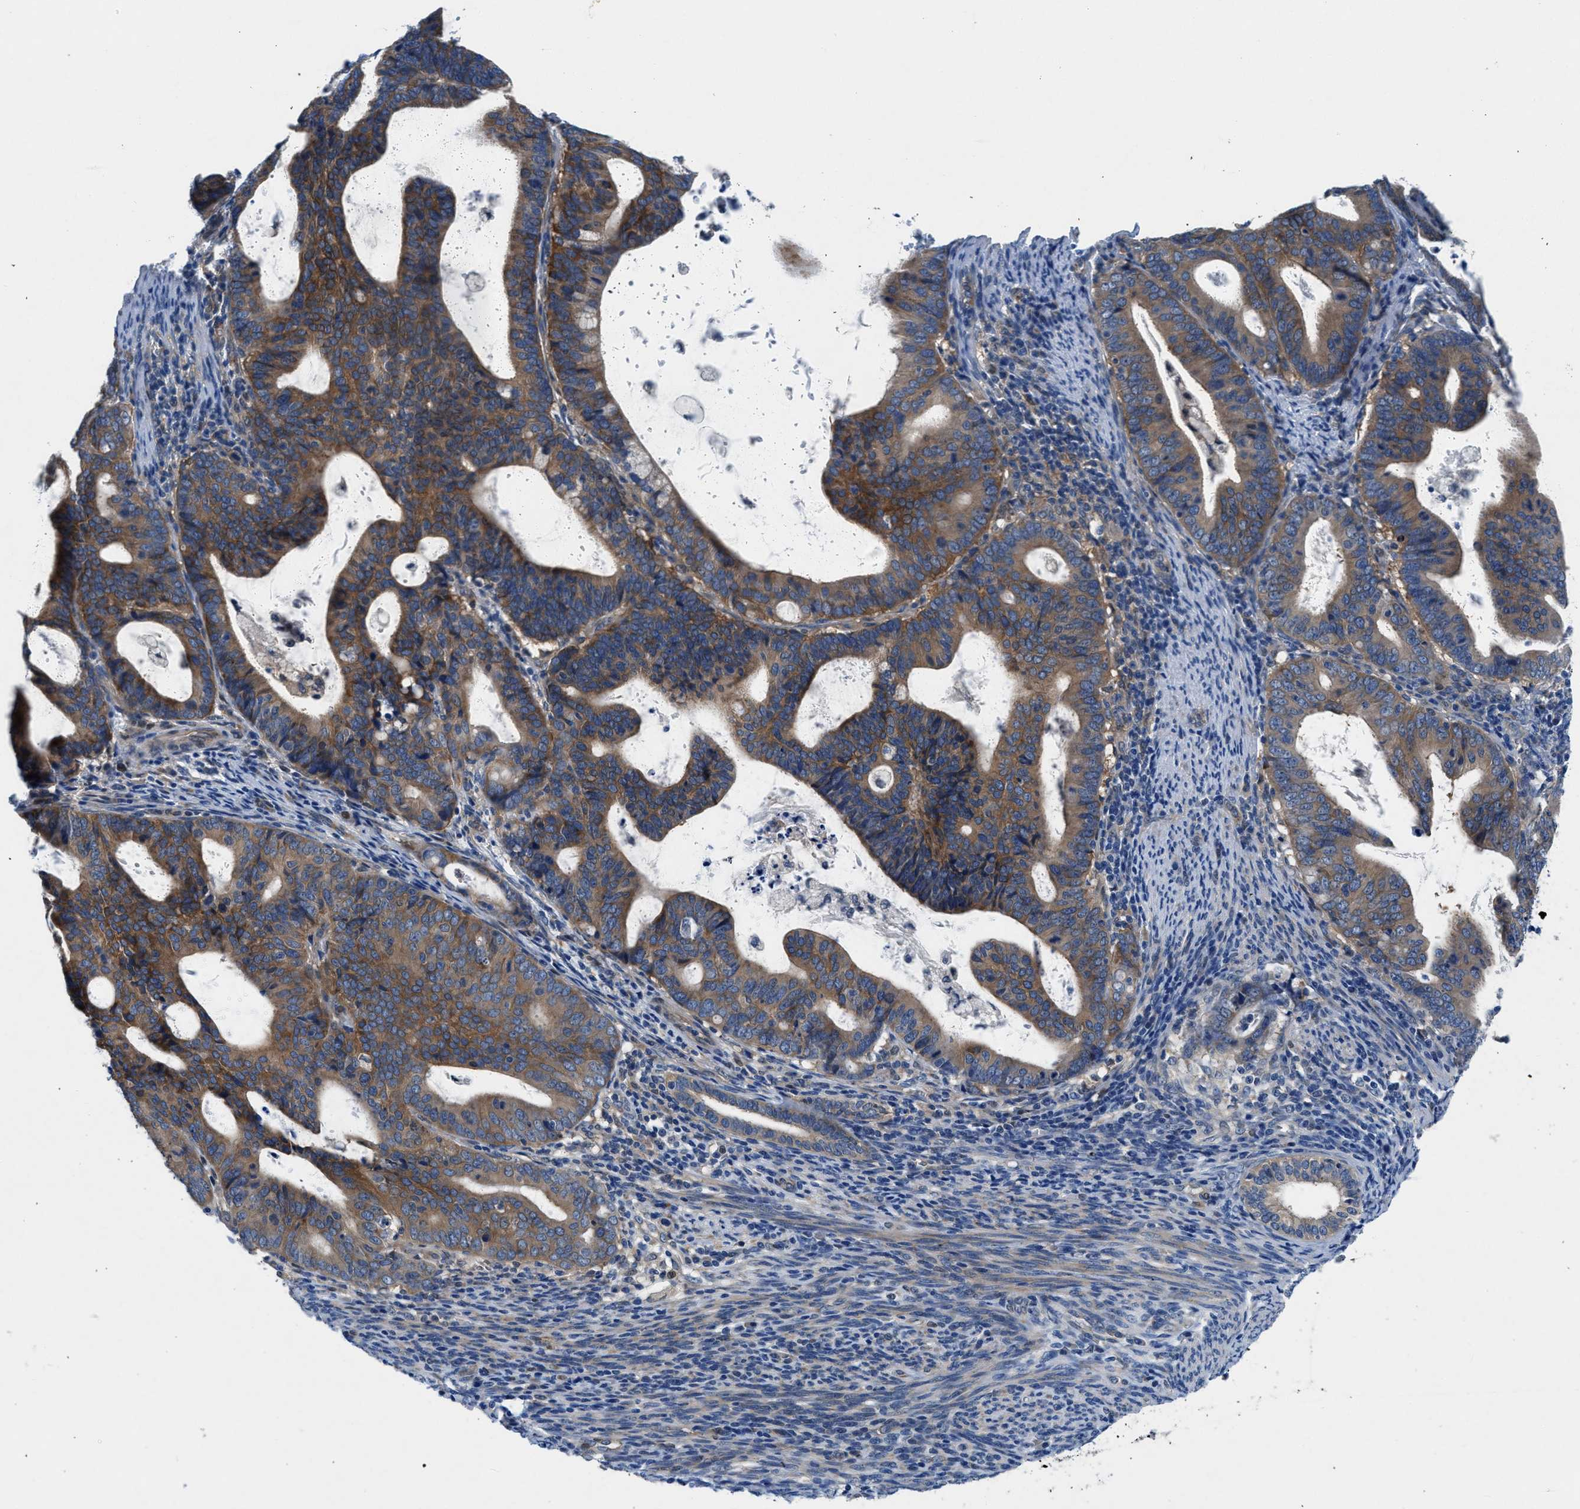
{"staining": {"intensity": "moderate", "quantity": ">75%", "location": "cytoplasmic/membranous"}, "tissue": "endometrial cancer", "cell_type": "Tumor cells", "image_type": "cancer", "snomed": [{"axis": "morphology", "description": "Adenocarcinoma, NOS"}, {"axis": "topography", "description": "Uterus"}], "caption": "A histopathology image showing moderate cytoplasmic/membranous expression in about >75% of tumor cells in adenocarcinoma (endometrial), as visualized by brown immunohistochemical staining.", "gene": "COPS2", "patient": {"sex": "female", "age": 83}}